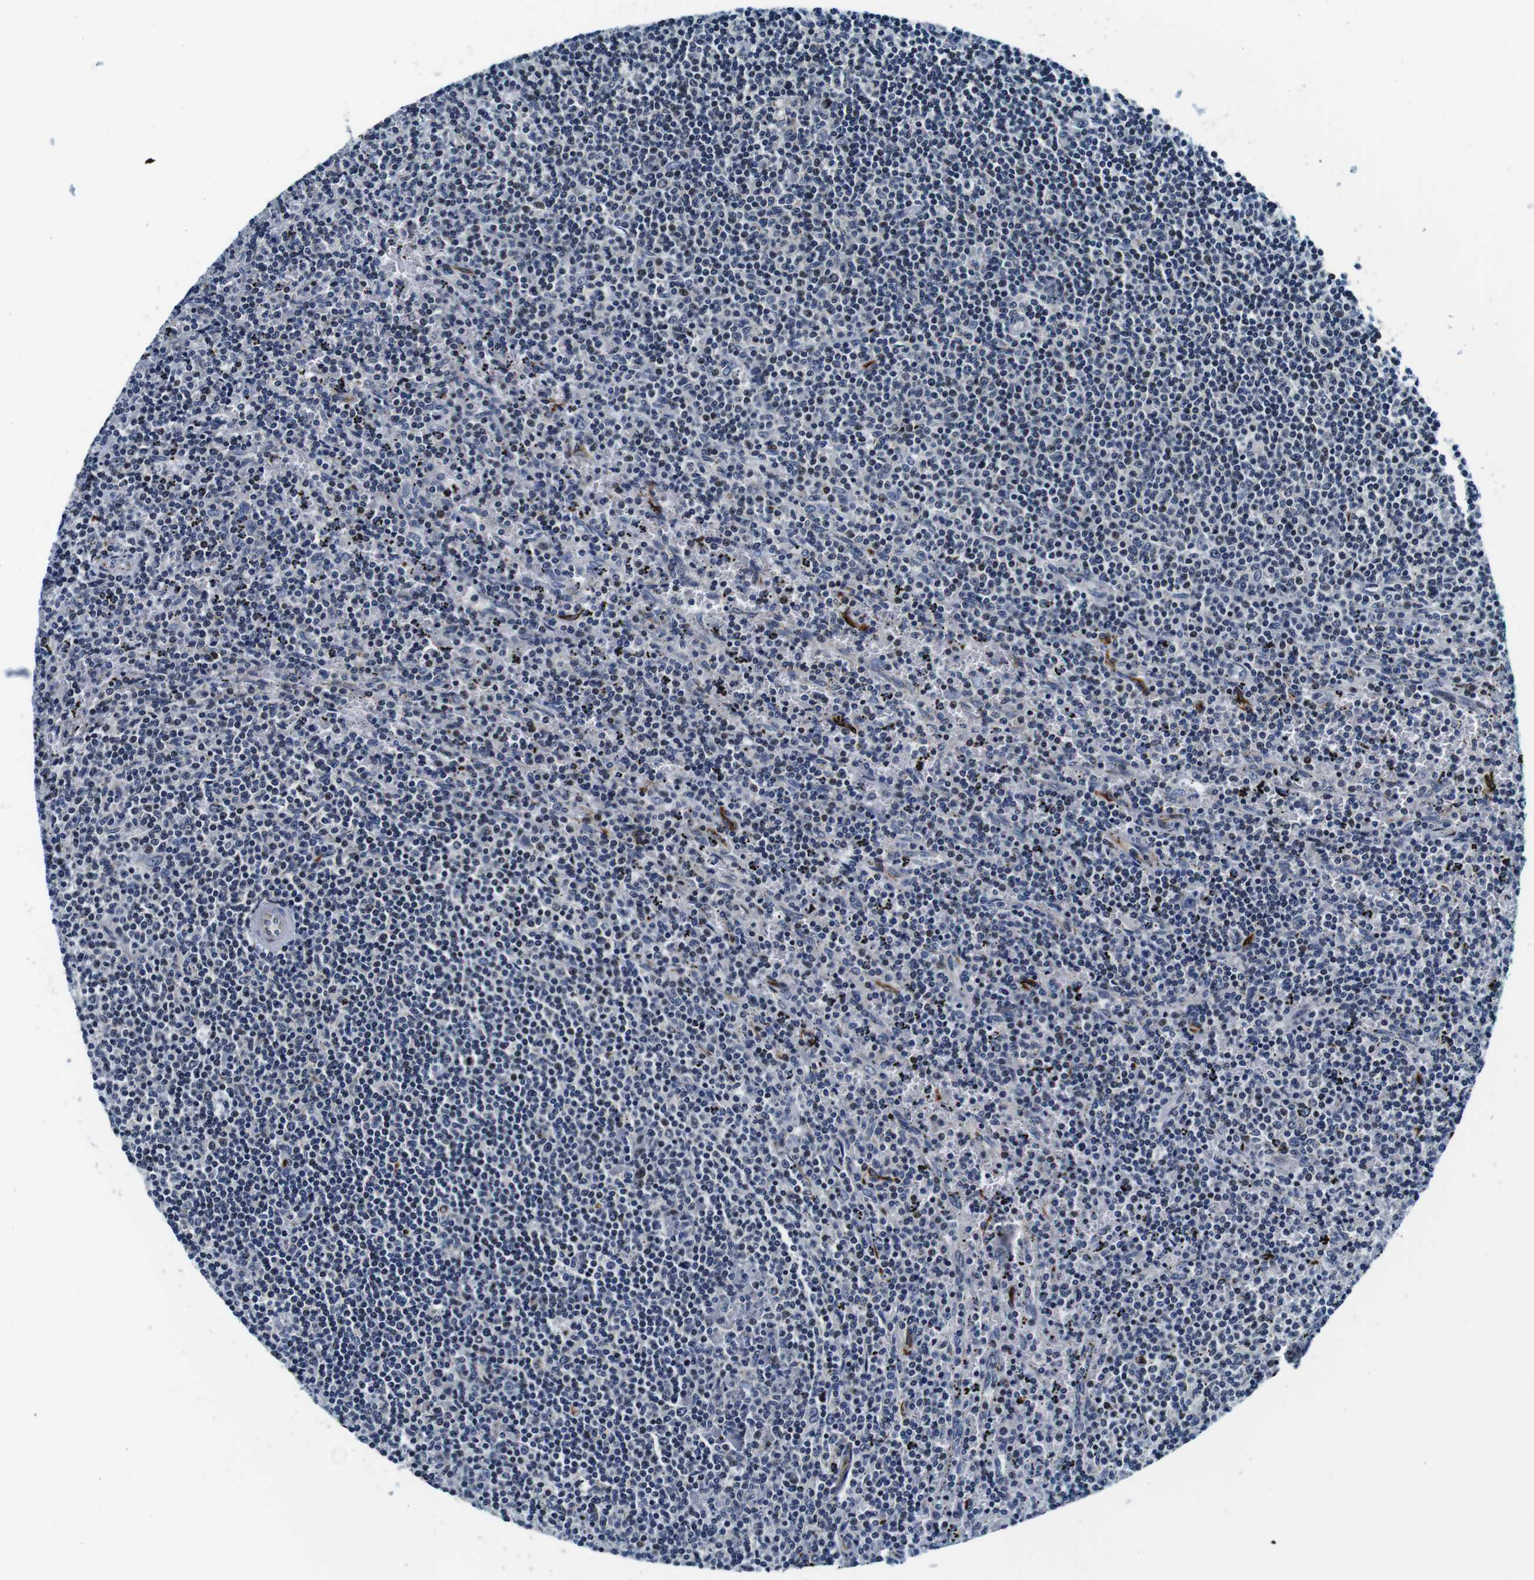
{"staining": {"intensity": "weak", "quantity": "<25%", "location": "nuclear"}, "tissue": "lymphoma", "cell_type": "Tumor cells", "image_type": "cancer", "snomed": [{"axis": "morphology", "description": "Malignant lymphoma, non-Hodgkin's type, Low grade"}, {"axis": "topography", "description": "Spleen"}], "caption": "Protein analysis of lymphoma exhibits no significant staining in tumor cells.", "gene": "FAR2", "patient": {"sex": "female", "age": 50}}